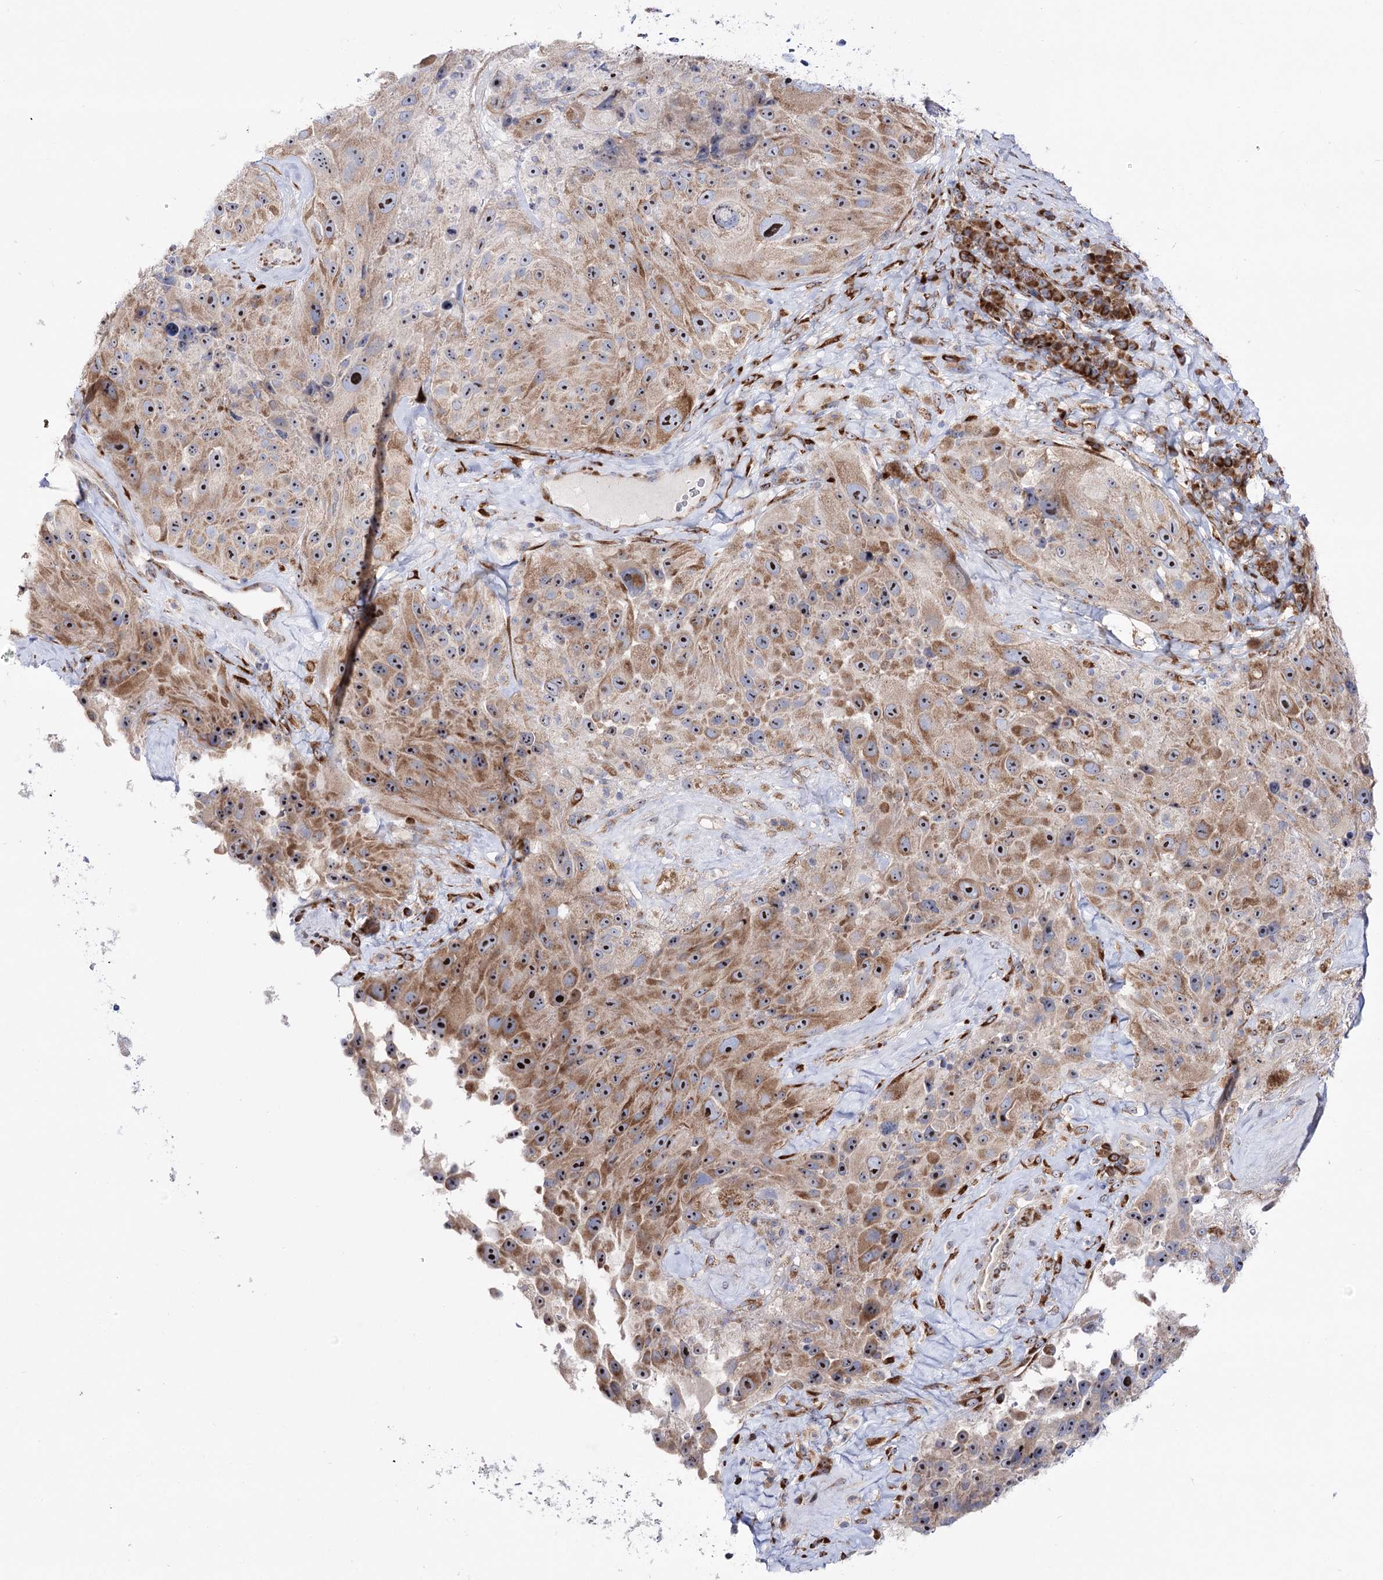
{"staining": {"intensity": "strong", "quantity": "25%-75%", "location": "cytoplasmic/membranous,nuclear"}, "tissue": "melanoma", "cell_type": "Tumor cells", "image_type": "cancer", "snomed": [{"axis": "morphology", "description": "Malignant melanoma, Metastatic site"}, {"axis": "topography", "description": "Lymph node"}], "caption": "Tumor cells demonstrate high levels of strong cytoplasmic/membranous and nuclear expression in about 25%-75% of cells in melanoma.", "gene": "METTL5", "patient": {"sex": "male", "age": 62}}